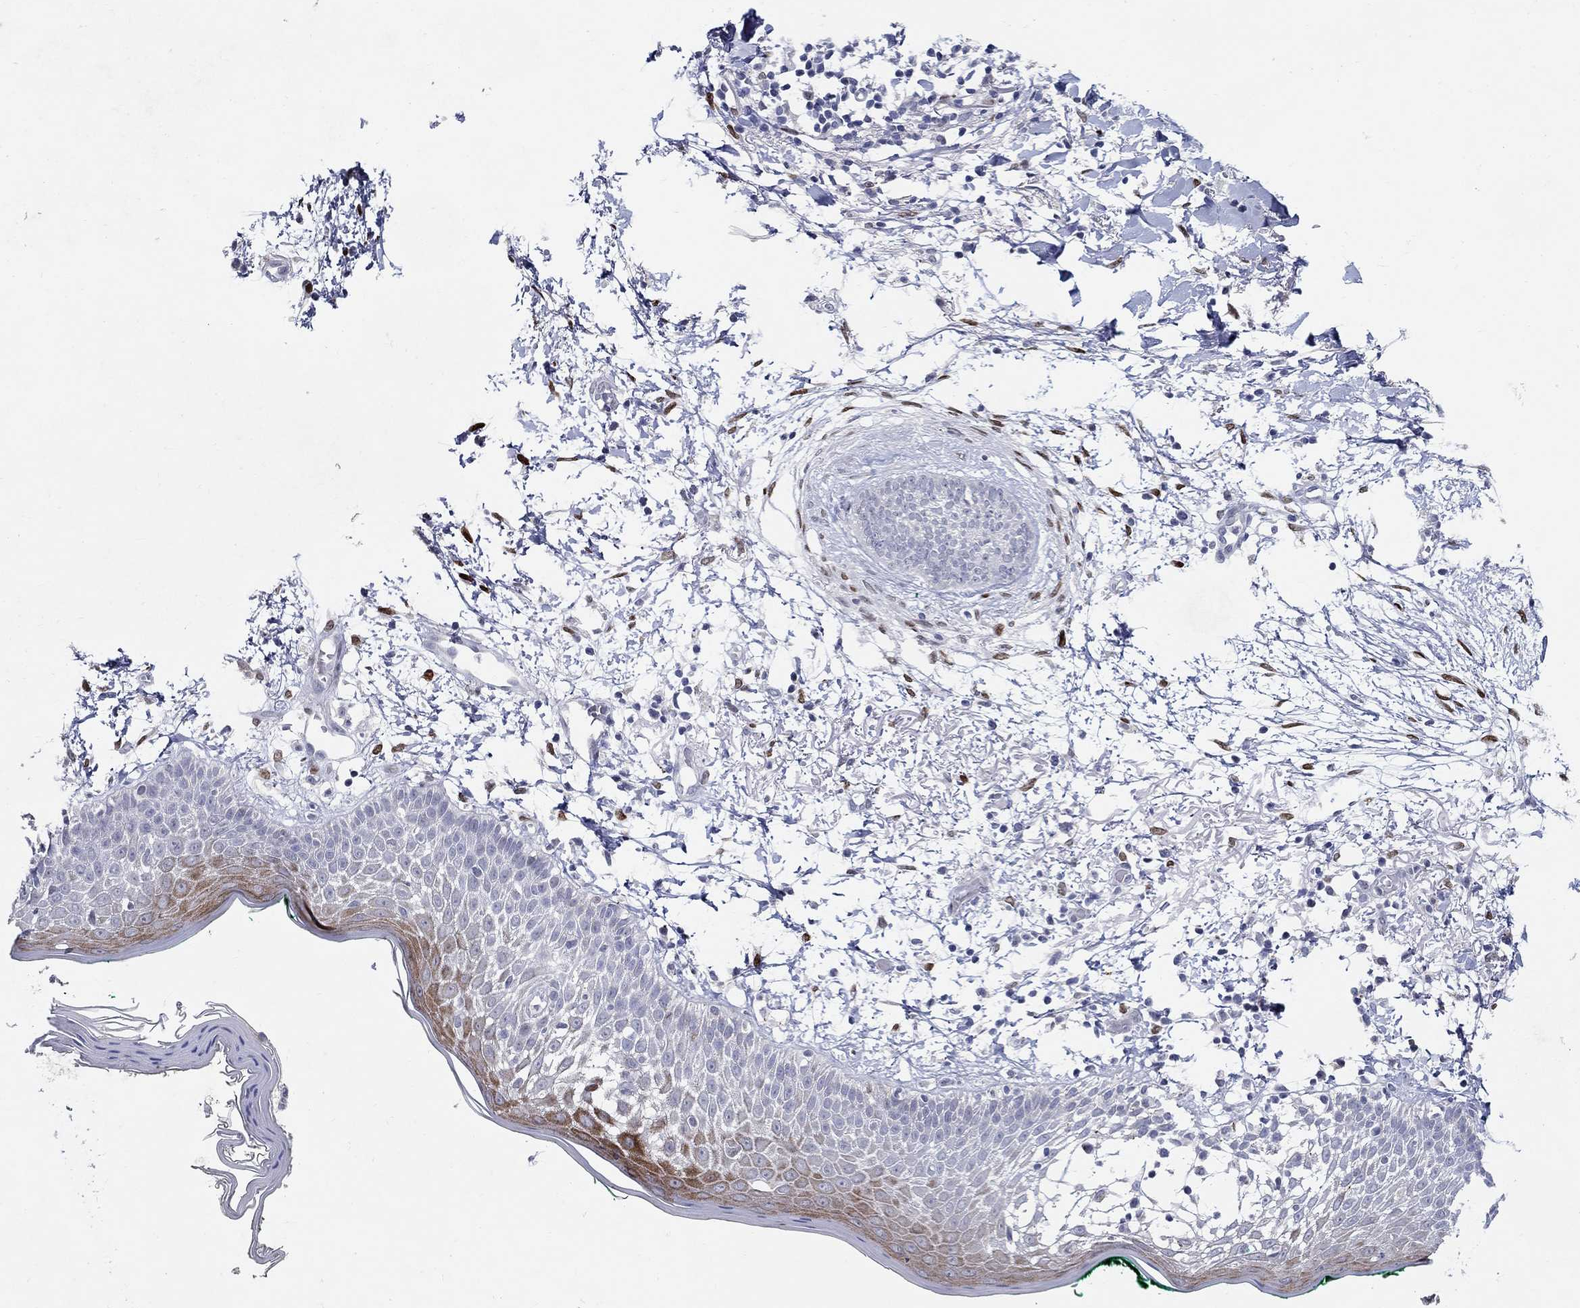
{"staining": {"intensity": "negative", "quantity": "none", "location": "none"}, "tissue": "skin cancer", "cell_type": "Tumor cells", "image_type": "cancer", "snomed": [{"axis": "morphology", "description": "Normal tissue, NOS"}, {"axis": "morphology", "description": "Basal cell carcinoma"}, {"axis": "topography", "description": "Skin"}], "caption": "There is no significant positivity in tumor cells of basal cell carcinoma (skin).", "gene": "RAPGEF5", "patient": {"sex": "male", "age": 84}}